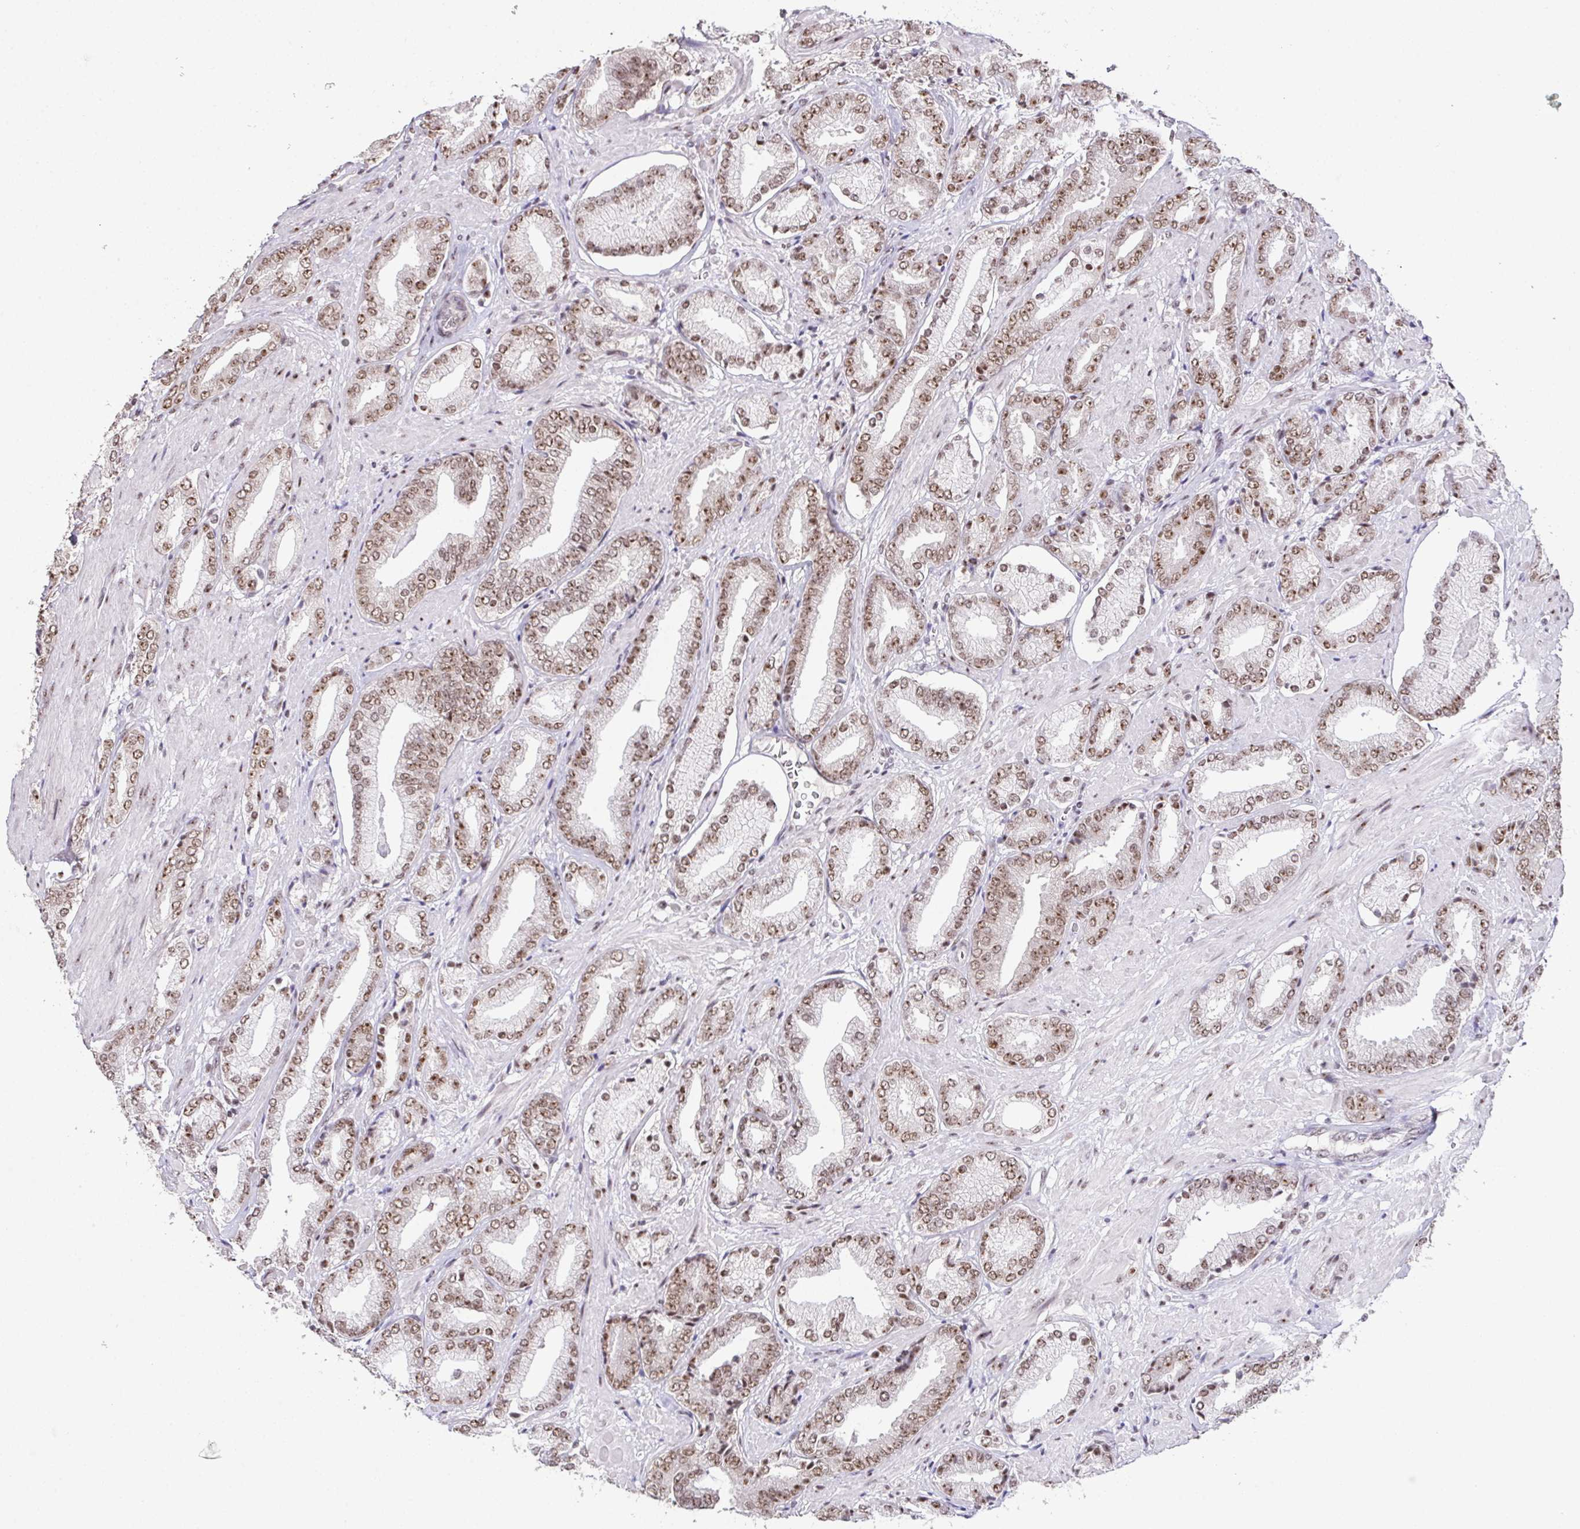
{"staining": {"intensity": "moderate", "quantity": ">75%", "location": "nuclear"}, "tissue": "prostate cancer", "cell_type": "Tumor cells", "image_type": "cancer", "snomed": [{"axis": "morphology", "description": "Adenocarcinoma, High grade"}, {"axis": "topography", "description": "Prostate"}], "caption": "Human prostate cancer stained for a protein (brown) demonstrates moderate nuclear positive staining in about >75% of tumor cells.", "gene": "ZNF800", "patient": {"sex": "male", "age": 56}}